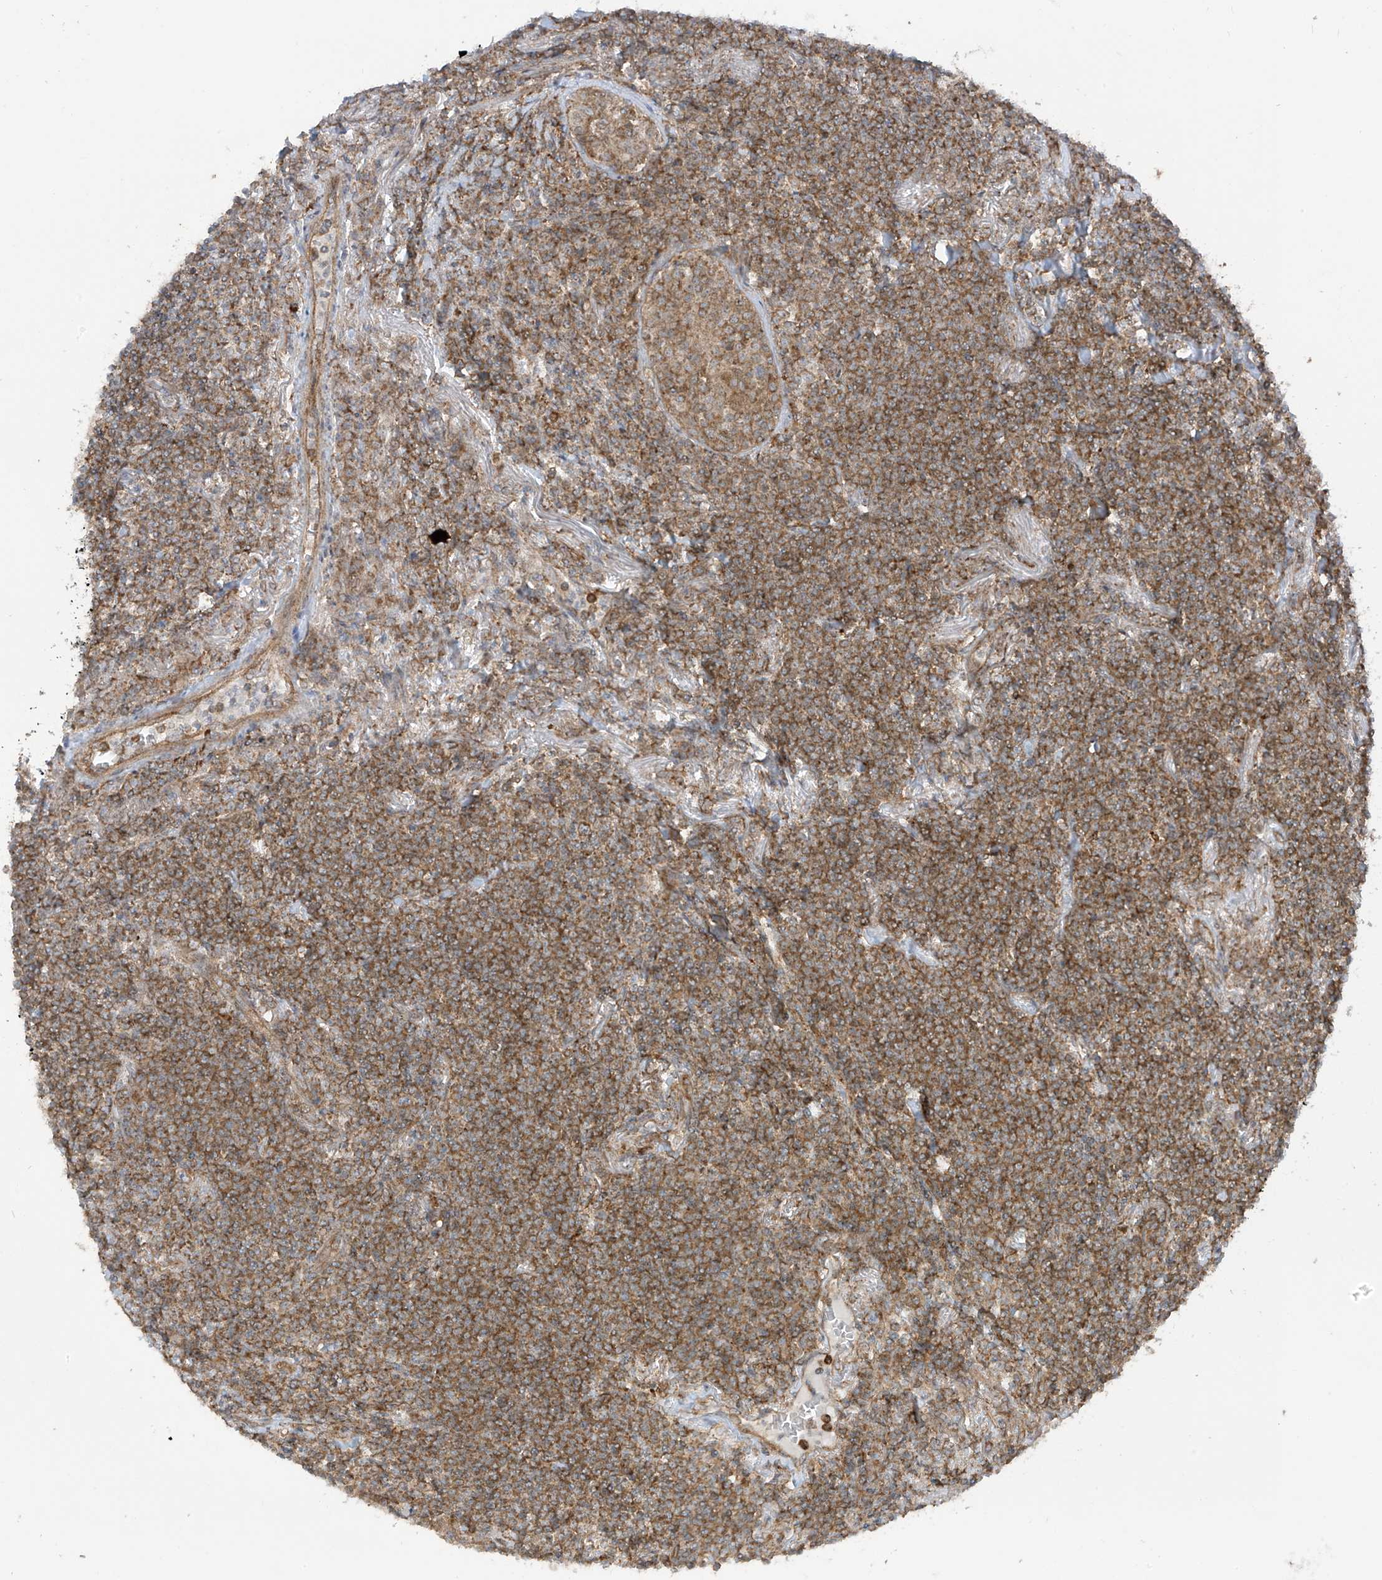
{"staining": {"intensity": "moderate", "quantity": ">75%", "location": "cytoplasmic/membranous"}, "tissue": "lymphoma", "cell_type": "Tumor cells", "image_type": "cancer", "snomed": [{"axis": "morphology", "description": "Malignant lymphoma, non-Hodgkin's type, Low grade"}, {"axis": "topography", "description": "Lung"}], "caption": "Immunohistochemical staining of lymphoma shows moderate cytoplasmic/membranous protein expression in about >75% of tumor cells.", "gene": "REPS1", "patient": {"sex": "female", "age": 71}}